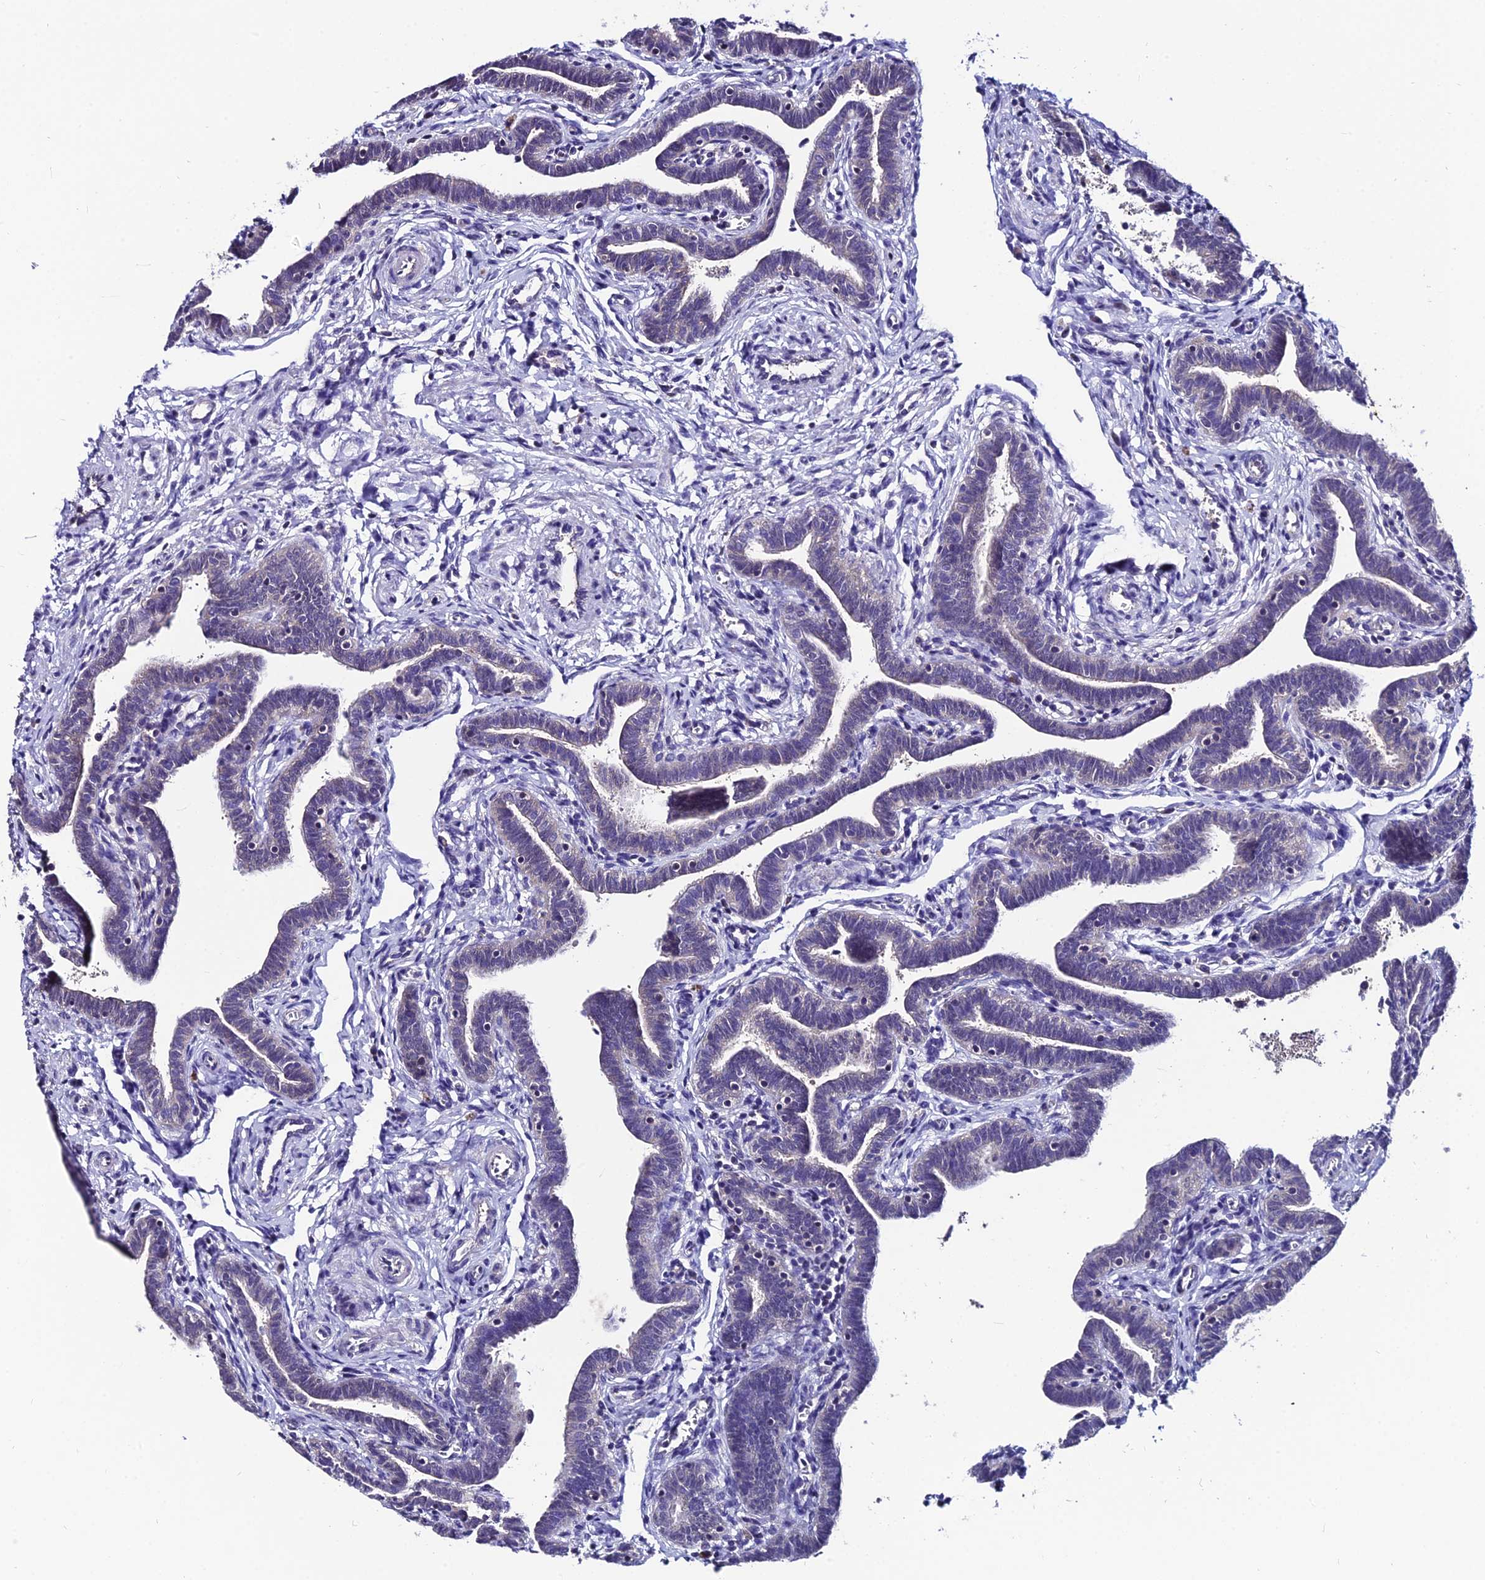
{"staining": {"intensity": "moderate", "quantity": "<25%", "location": "cytoplasmic/membranous"}, "tissue": "fallopian tube", "cell_type": "Glandular cells", "image_type": "normal", "snomed": [{"axis": "morphology", "description": "Normal tissue, NOS"}, {"axis": "topography", "description": "Fallopian tube"}], "caption": "Immunohistochemical staining of normal human fallopian tube demonstrates moderate cytoplasmic/membranous protein expression in approximately <25% of glandular cells. The protein is shown in brown color, while the nuclei are stained blue.", "gene": "LGALS7", "patient": {"sex": "female", "age": 36}}